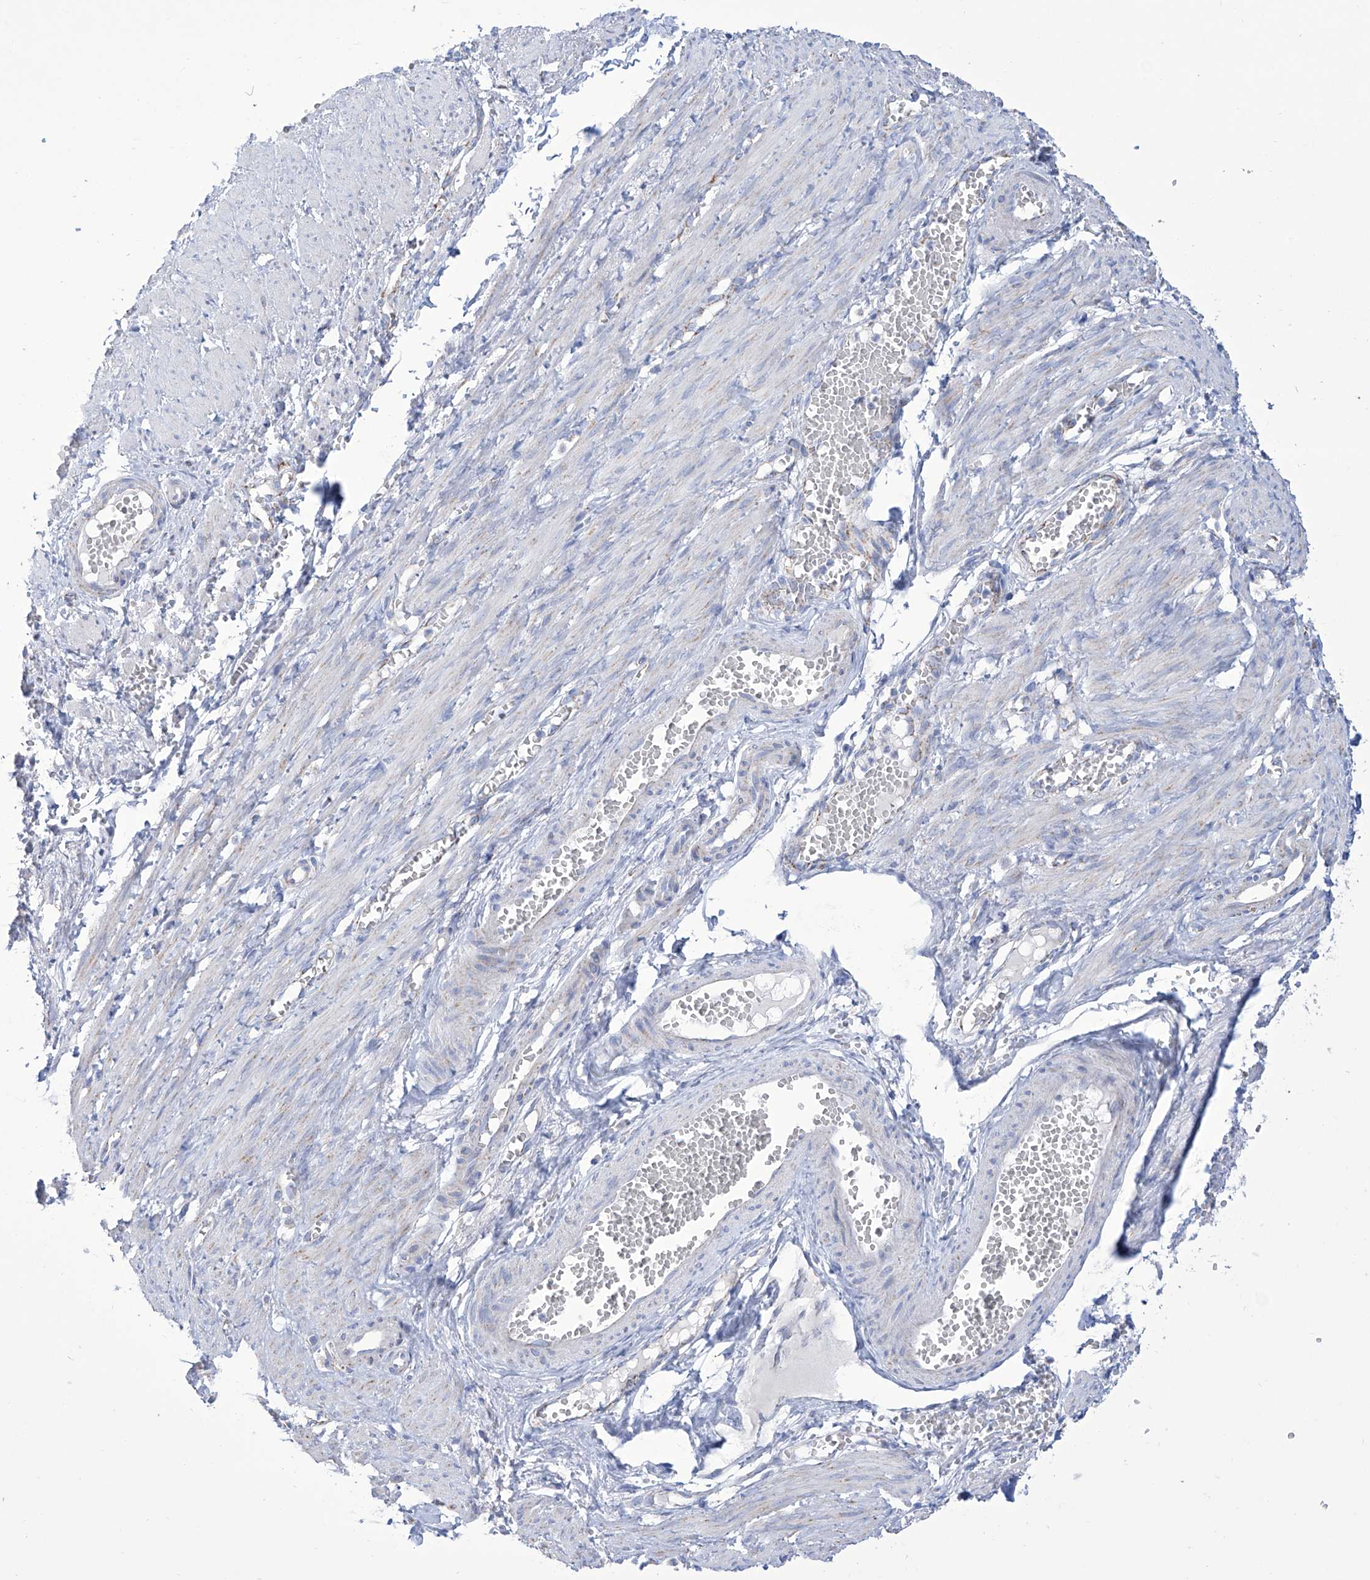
{"staining": {"intensity": "negative", "quantity": "none", "location": "none"}, "tissue": "adipose tissue", "cell_type": "Adipocytes", "image_type": "normal", "snomed": [{"axis": "morphology", "description": "Normal tissue, NOS"}, {"axis": "topography", "description": "Smooth muscle"}, {"axis": "topography", "description": "Peripheral nerve tissue"}], "caption": "Immunohistochemistry histopathology image of normal human adipose tissue stained for a protein (brown), which exhibits no staining in adipocytes.", "gene": "ALDH6A1", "patient": {"sex": "female", "age": 39}}